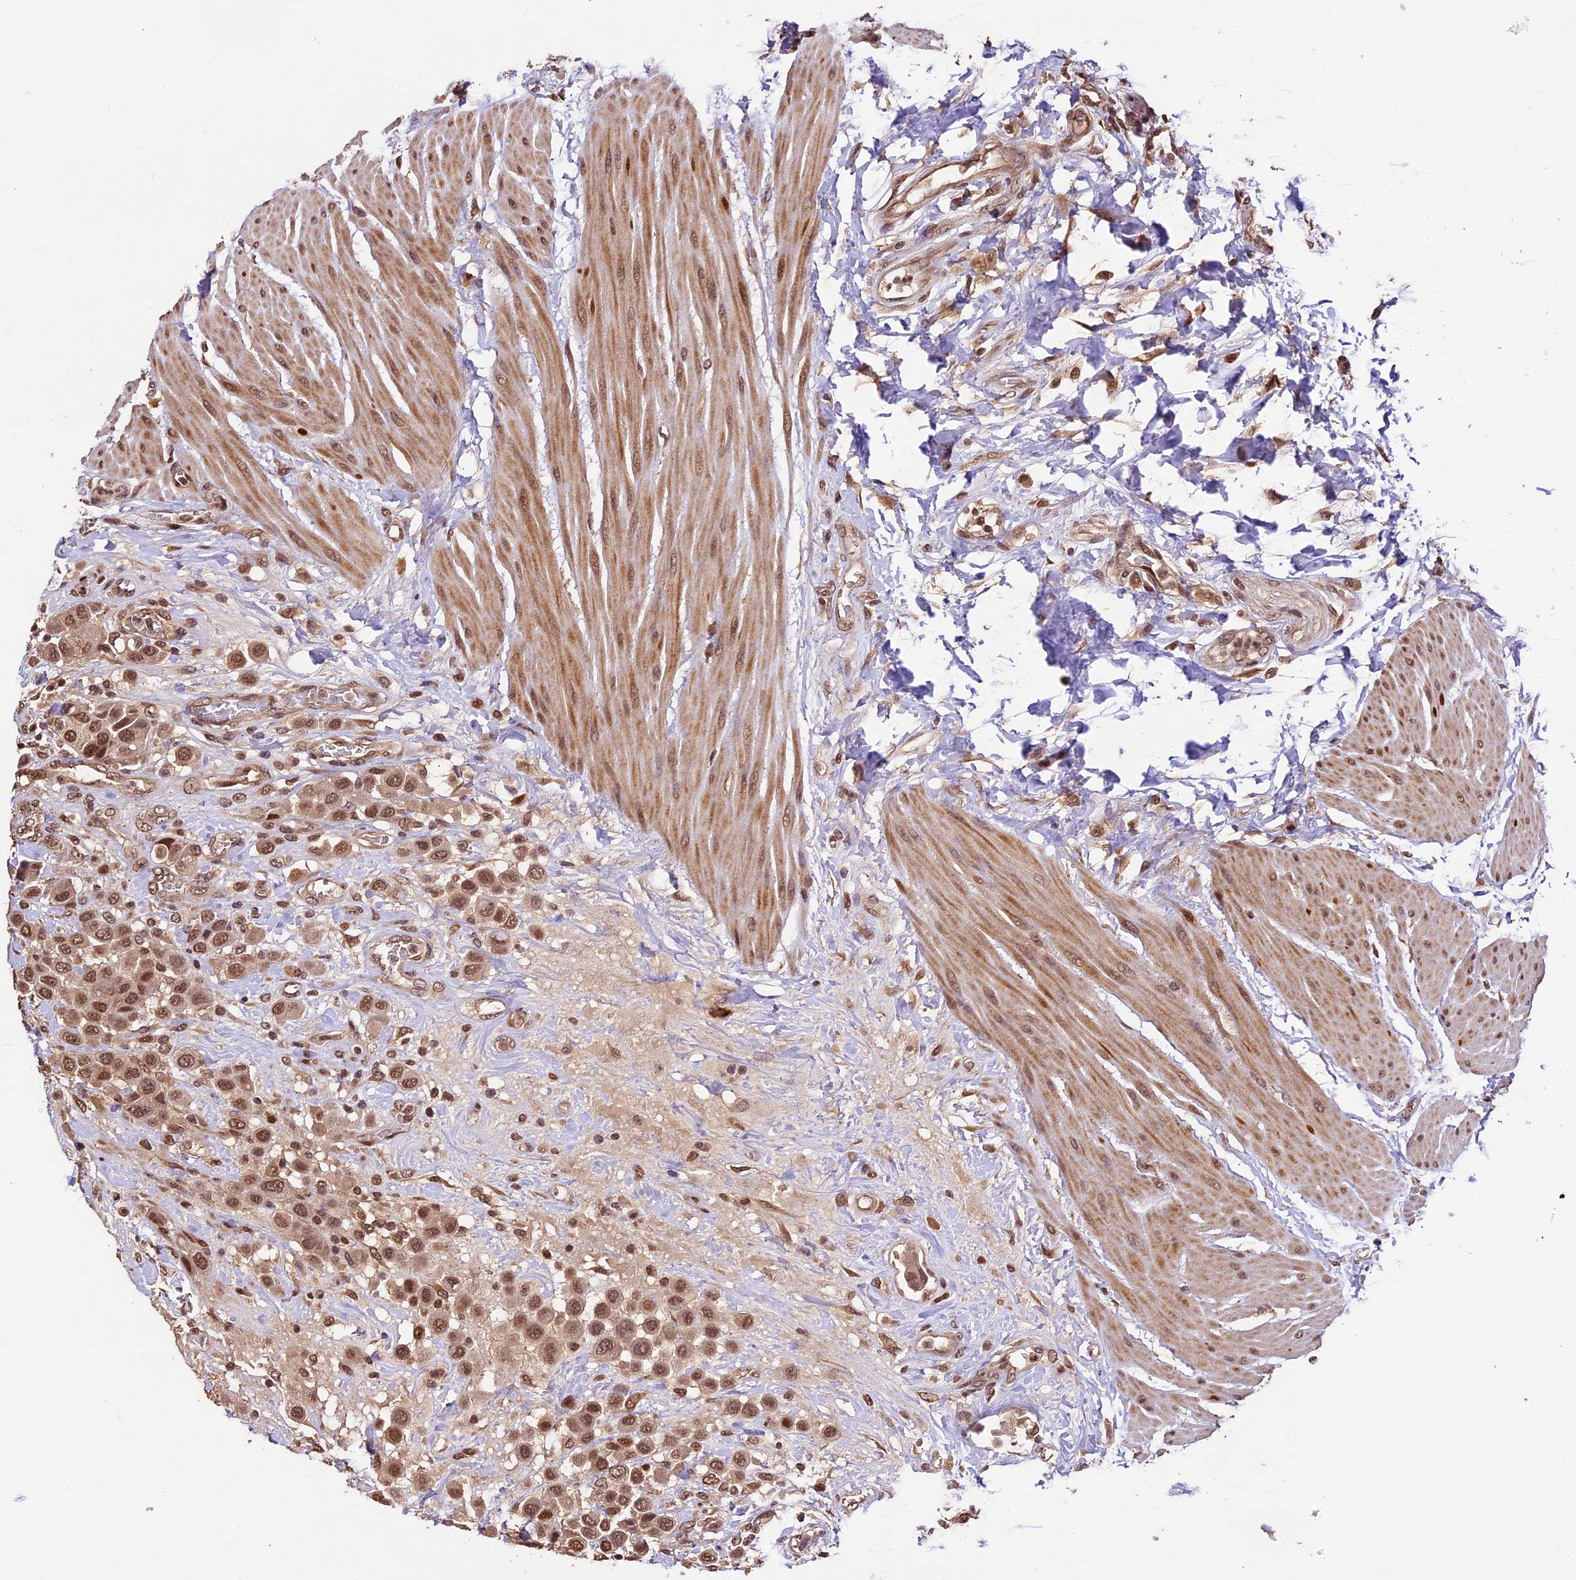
{"staining": {"intensity": "moderate", "quantity": ">75%", "location": "nuclear"}, "tissue": "urothelial cancer", "cell_type": "Tumor cells", "image_type": "cancer", "snomed": [{"axis": "morphology", "description": "Urothelial carcinoma, High grade"}, {"axis": "topography", "description": "Urinary bladder"}], "caption": "Human urothelial cancer stained with a brown dye reveals moderate nuclear positive positivity in about >75% of tumor cells.", "gene": "CDKN2AIP", "patient": {"sex": "male", "age": 50}}